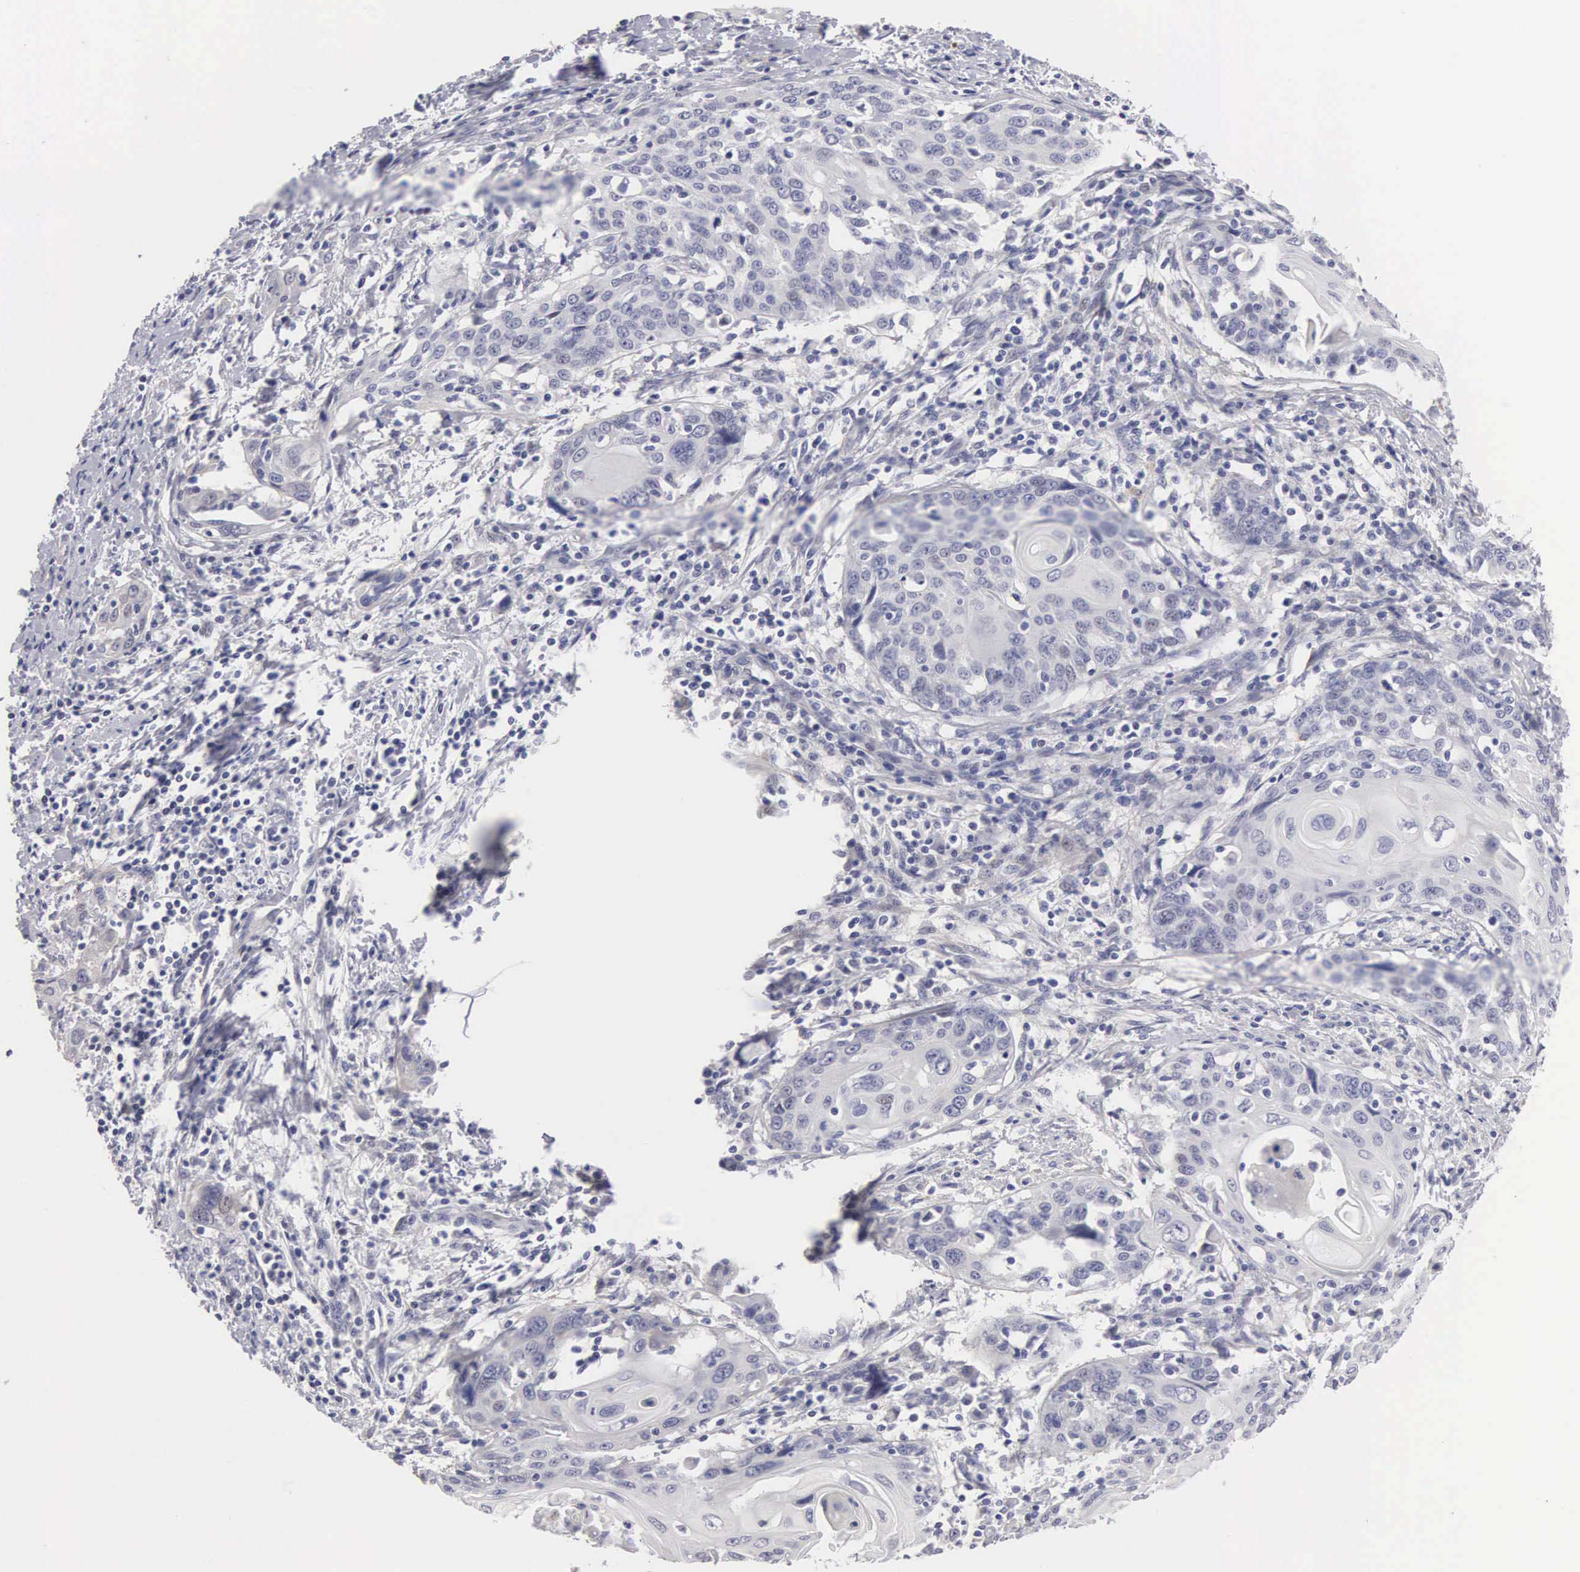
{"staining": {"intensity": "negative", "quantity": "none", "location": "none"}, "tissue": "cervical cancer", "cell_type": "Tumor cells", "image_type": "cancer", "snomed": [{"axis": "morphology", "description": "Squamous cell carcinoma, NOS"}, {"axis": "topography", "description": "Cervix"}], "caption": "Immunohistochemistry (IHC) of cervical cancer (squamous cell carcinoma) exhibits no staining in tumor cells.", "gene": "ELFN2", "patient": {"sex": "female", "age": 54}}